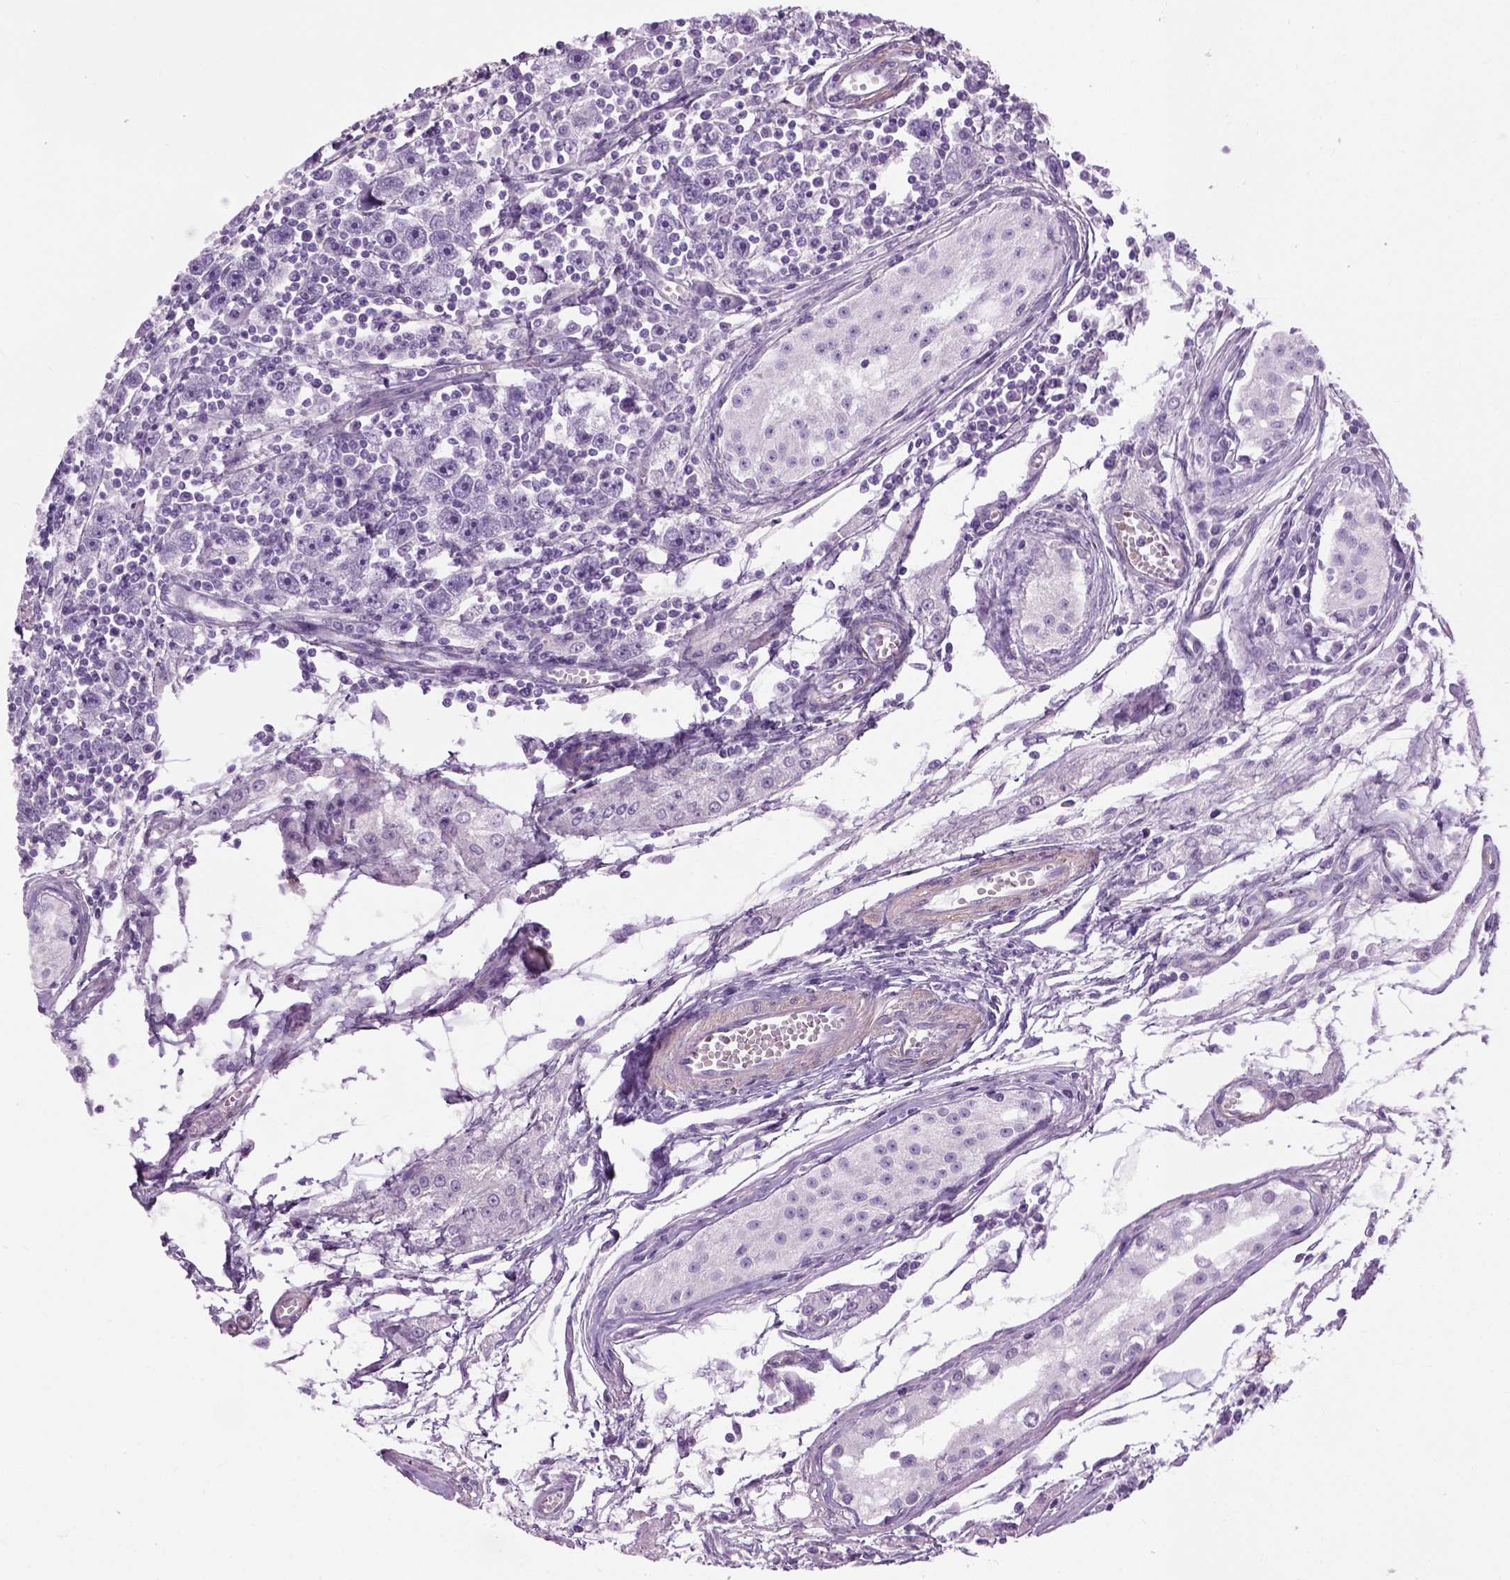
{"staining": {"intensity": "negative", "quantity": "none", "location": "none"}, "tissue": "testis cancer", "cell_type": "Tumor cells", "image_type": "cancer", "snomed": [{"axis": "morphology", "description": "Seminoma, NOS"}, {"axis": "topography", "description": "Testis"}], "caption": "Tumor cells are negative for protein expression in human testis cancer.", "gene": "FAM161A", "patient": {"sex": "male", "age": 30}}